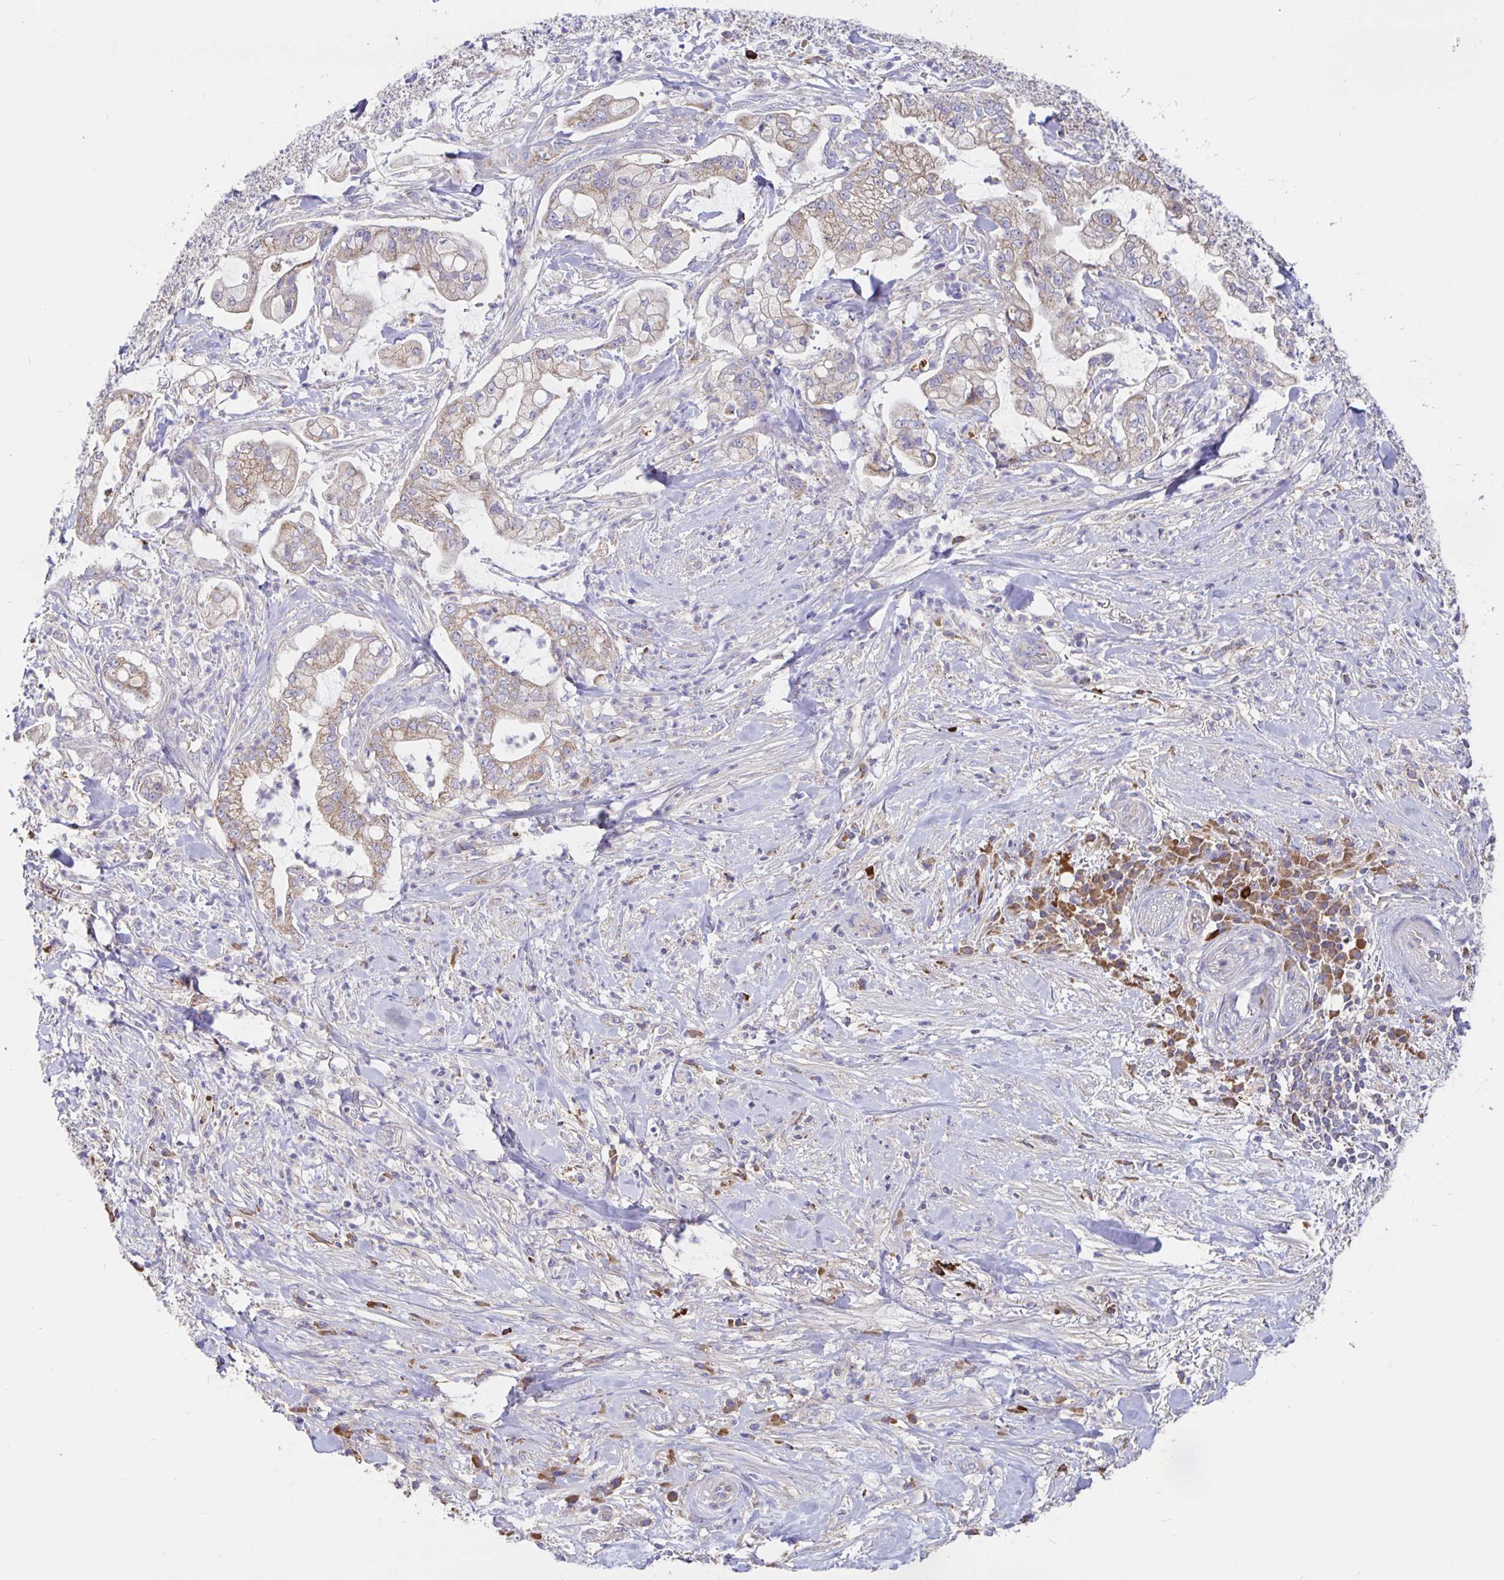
{"staining": {"intensity": "weak", "quantity": "25%-75%", "location": "cytoplasmic/membranous"}, "tissue": "pancreatic cancer", "cell_type": "Tumor cells", "image_type": "cancer", "snomed": [{"axis": "morphology", "description": "Adenocarcinoma, NOS"}, {"axis": "topography", "description": "Pancreas"}], "caption": "Human adenocarcinoma (pancreatic) stained with a brown dye exhibits weak cytoplasmic/membranous positive positivity in approximately 25%-75% of tumor cells.", "gene": "PRDX3", "patient": {"sex": "female", "age": 69}}